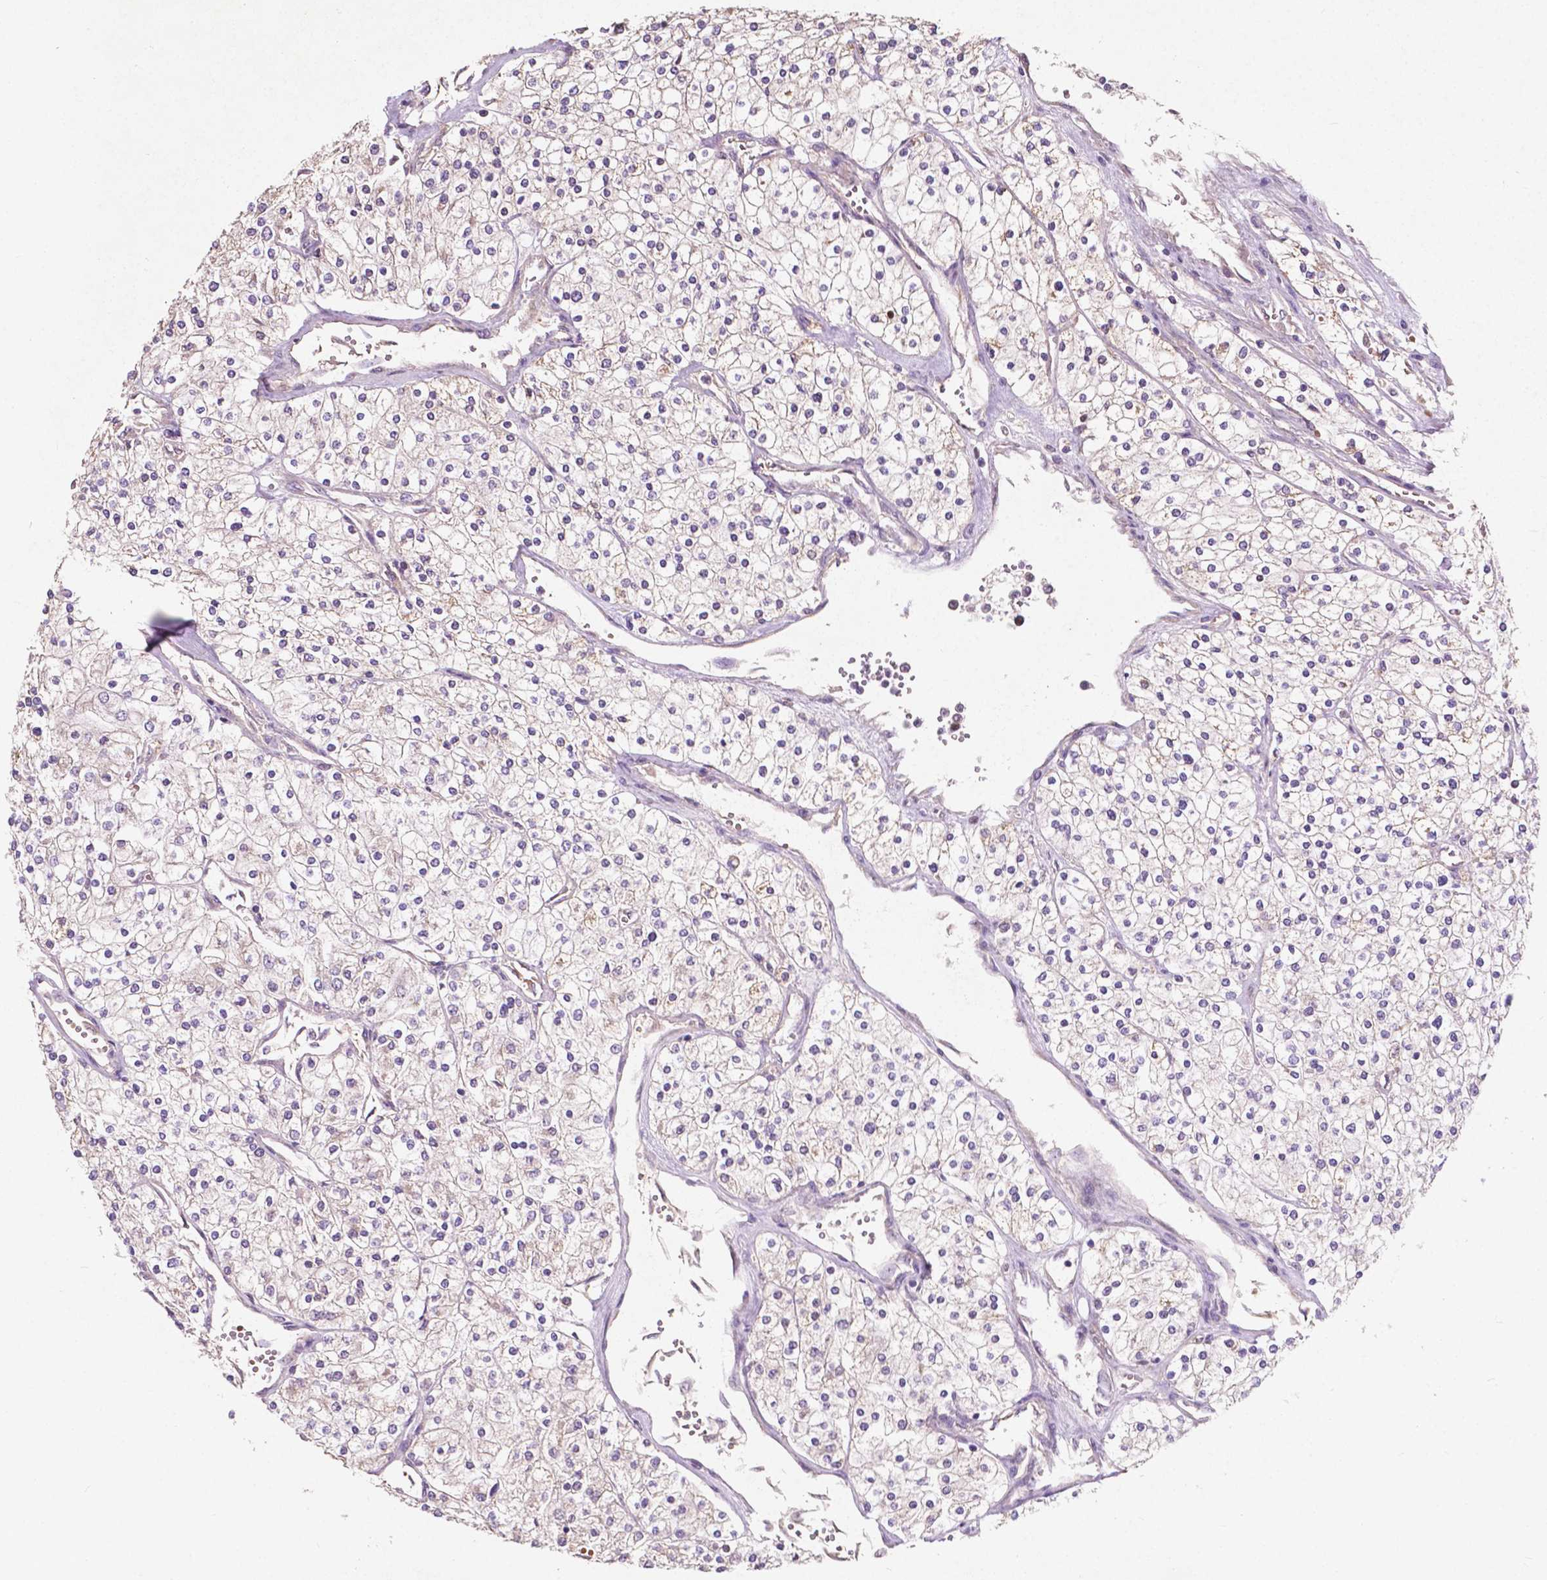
{"staining": {"intensity": "negative", "quantity": "none", "location": "none"}, "tissue": "renal cancer", "cell_type": "Tumor cells", "image_type": "cancer", "snomed": [{"axis": "morphology", "description": "Adenocarcinoma, NOS"}, {"axis": "topography", "description": "Kidney"}], "caption": "DAB immunohistochemical staining of human renal cancer exhibits no significant staining in tumor cells.", "gene": "DUSP16", "patient": {"sex": "male", "age": 80}}